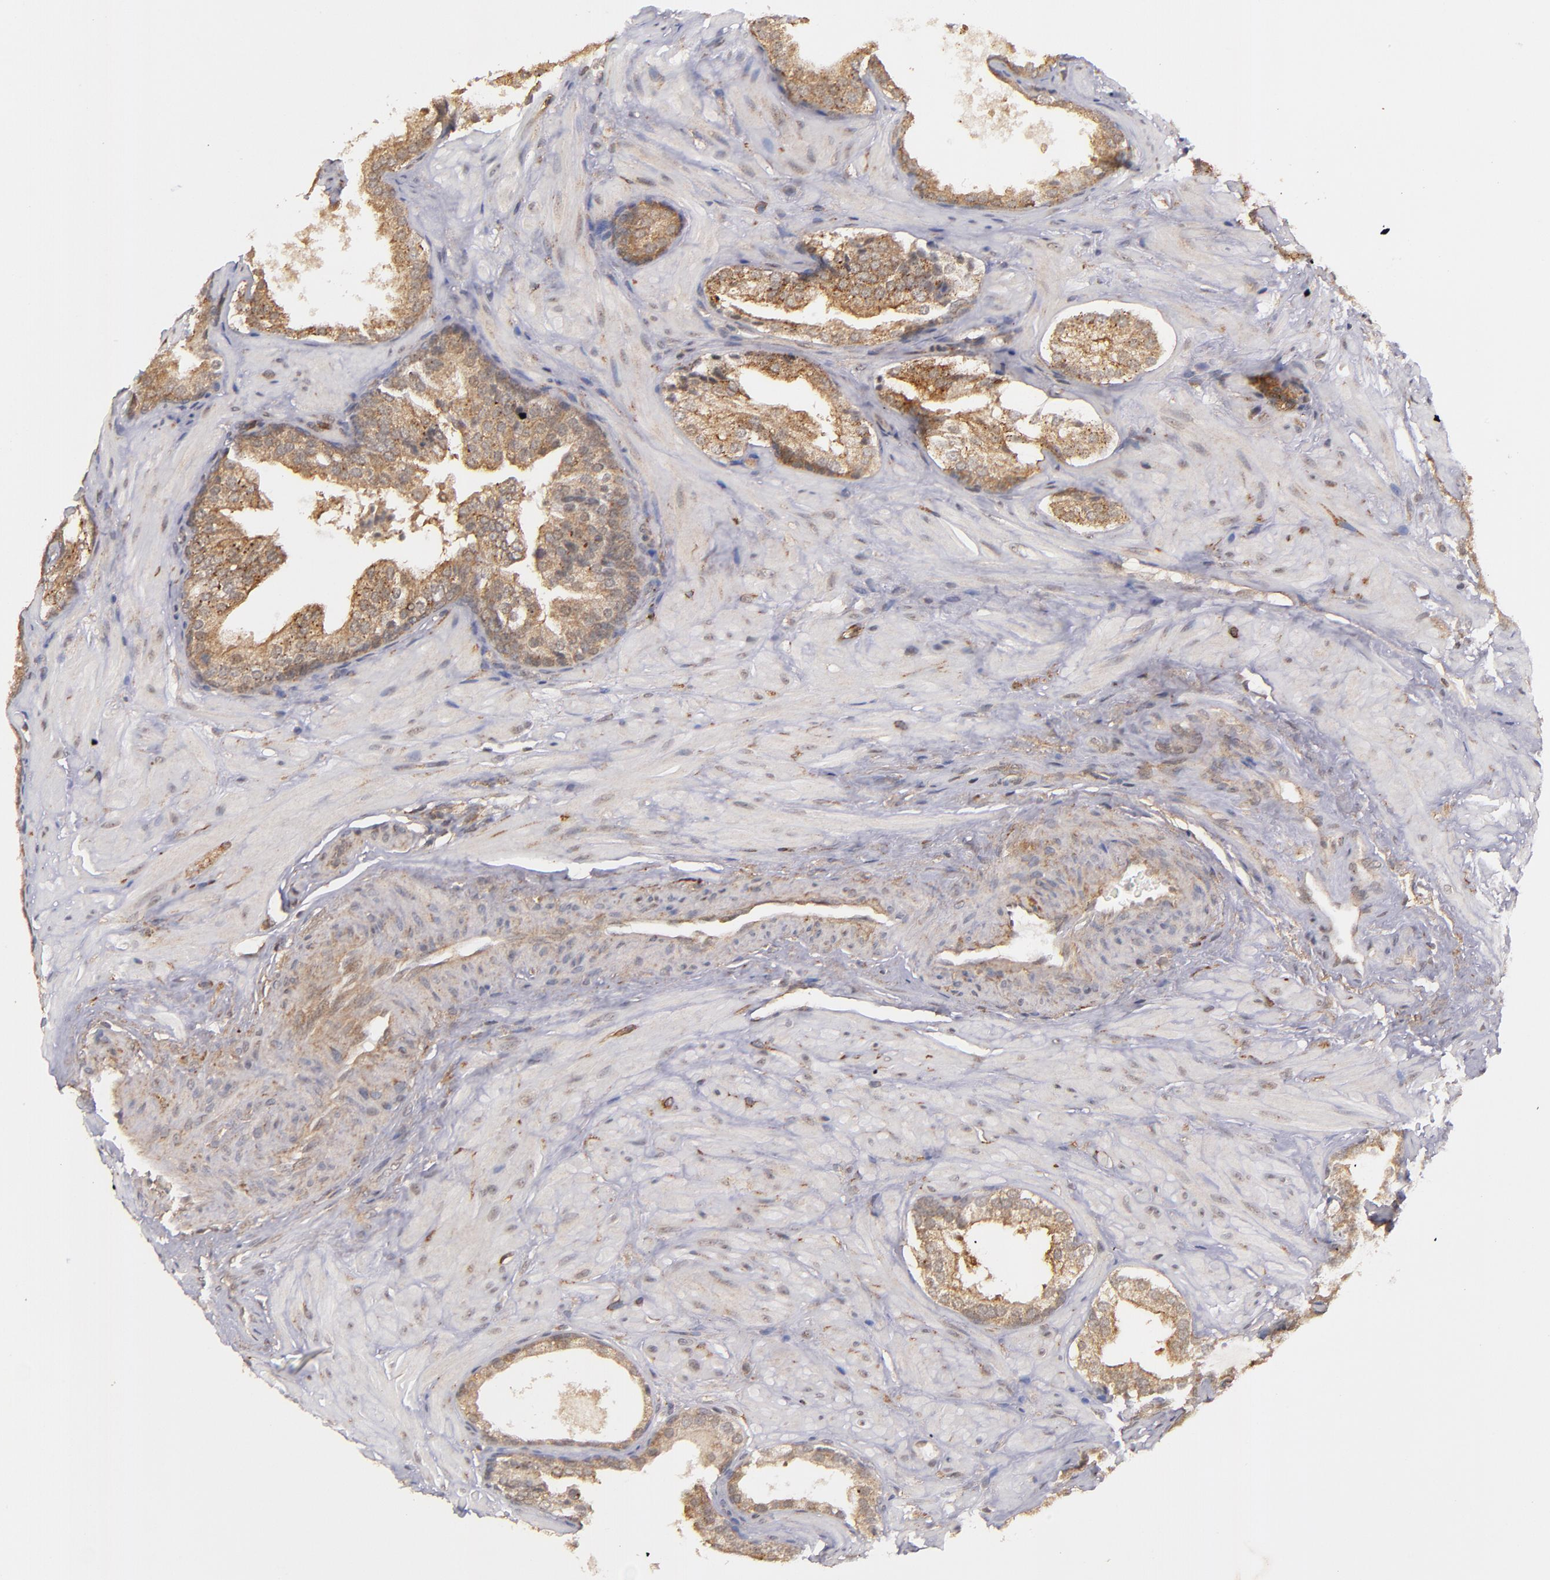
{"staining": {"intensity": "moderate", "quantity": ">75%", "location": "cytoplasmic/membranous"}, "tissue": "prostate cancer", "cell_type": "Tumor cells", "image_type": "cancer", "snomed": [{"axis": "morphology", "description": "Adenocarcinoma, Low grade"}, {"axis": "topography", "description": "Prostate"}], "caption": "Immunohistochemical staining of prostate cancer reveals moderate cytoplasmic/membranous protein positivity in approximately >75% of tumor cells.", "gene": "ZFYVE1", "patient": {"sex": "male", "age": 69}}